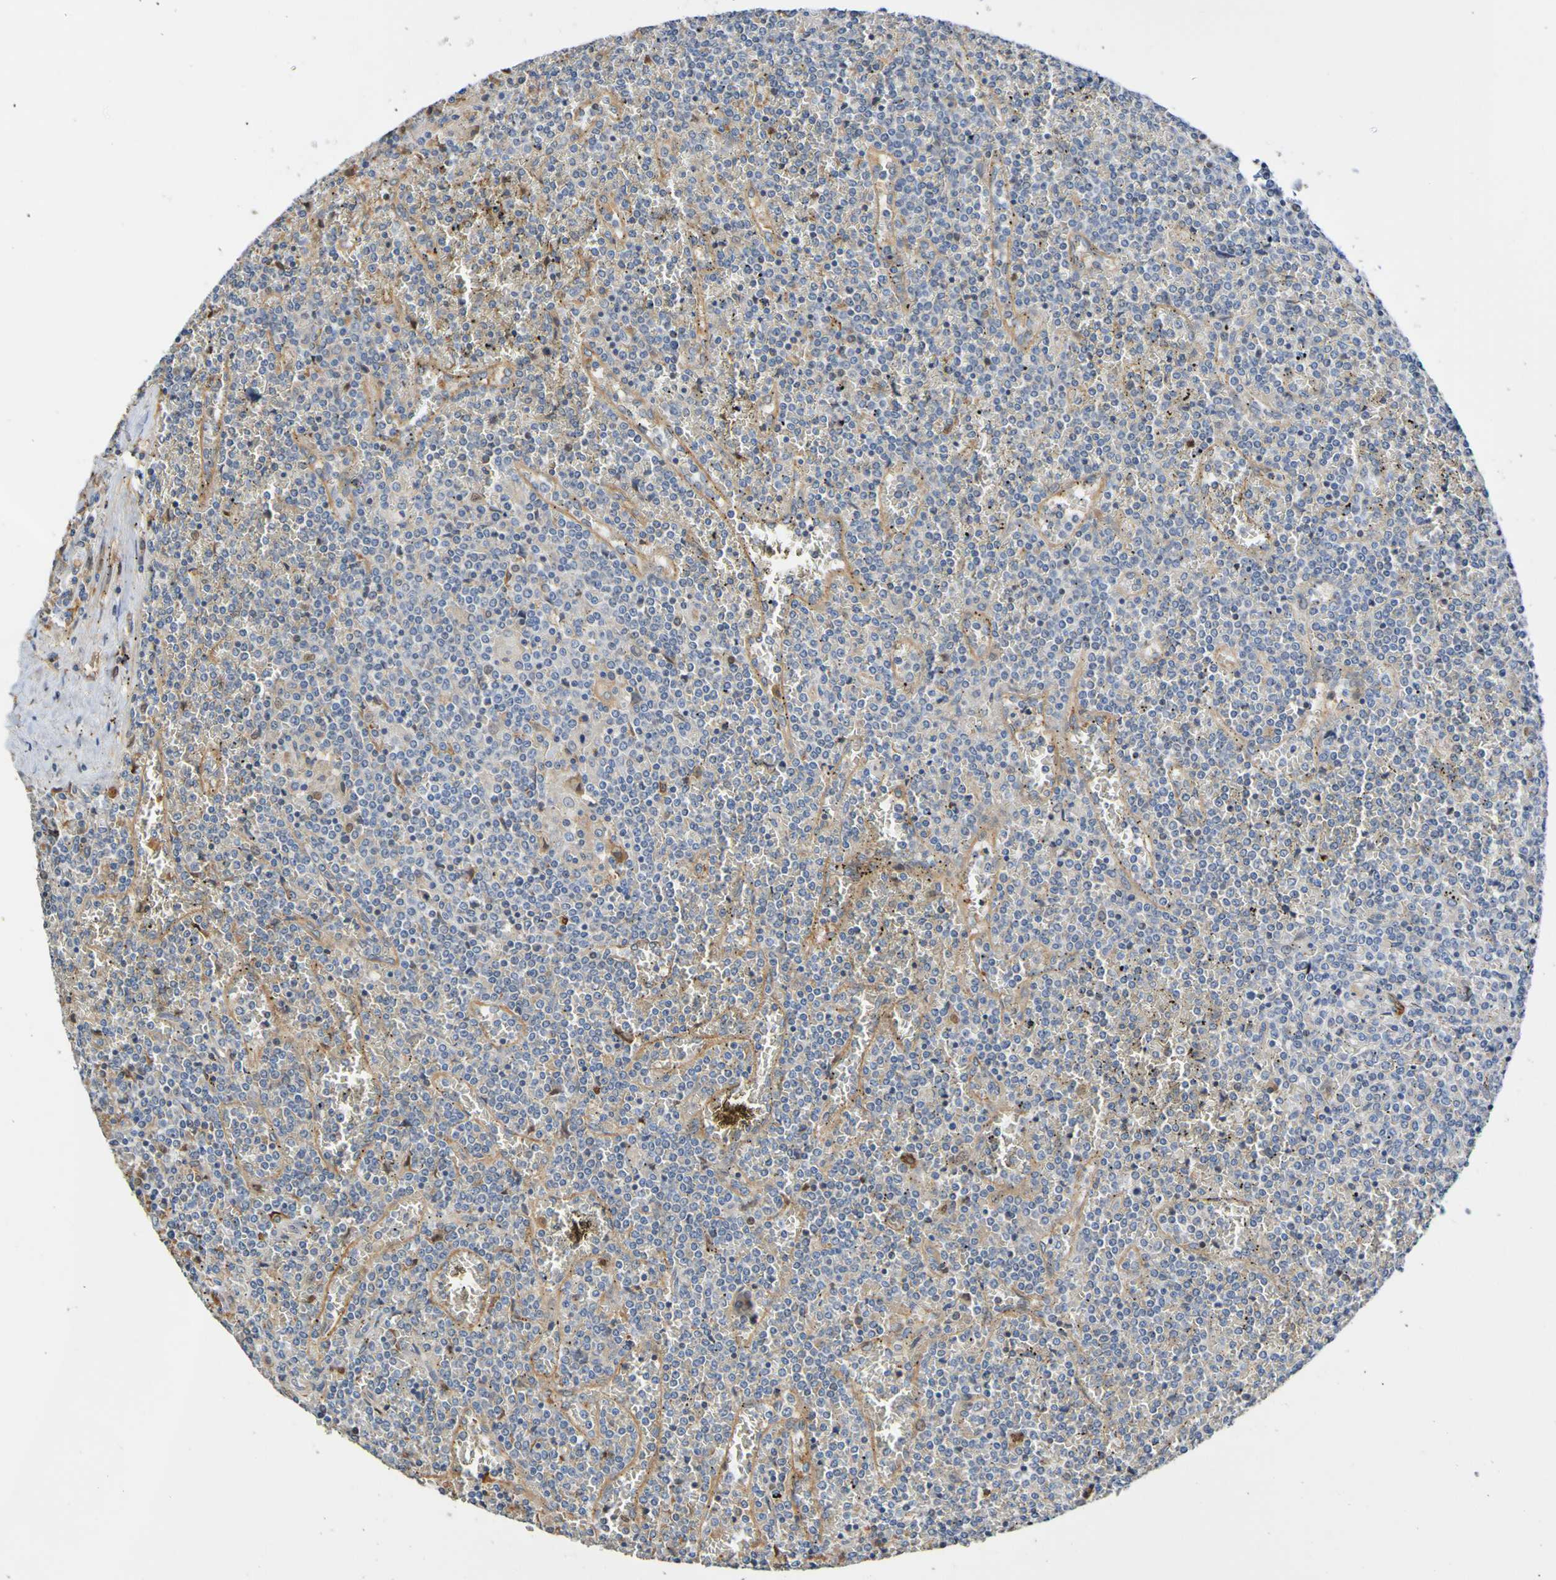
{"staining": {"intensity": "negative", "quantity": "none", "location": "none"}, "tissue": "lymphoma", "cell_type": "Tumor cells", "image_type": "cancer", "snomed": [{"axis": "morphology", "description": "Malignant lymphoma, non-Hodgkin's type, Low grade"}, {"axis": "topography", "description": "Spleen"}], "caption": "Immunohistochemistry micrograph of neoplastic tissue: human malignant lymphoma, non-Hodgkin's type (low-grade) stained with DAB exhibits no significant protein staining in tumor cells.", "gene": "METAP2", "patient": {"sex": "female", "age": 19}}